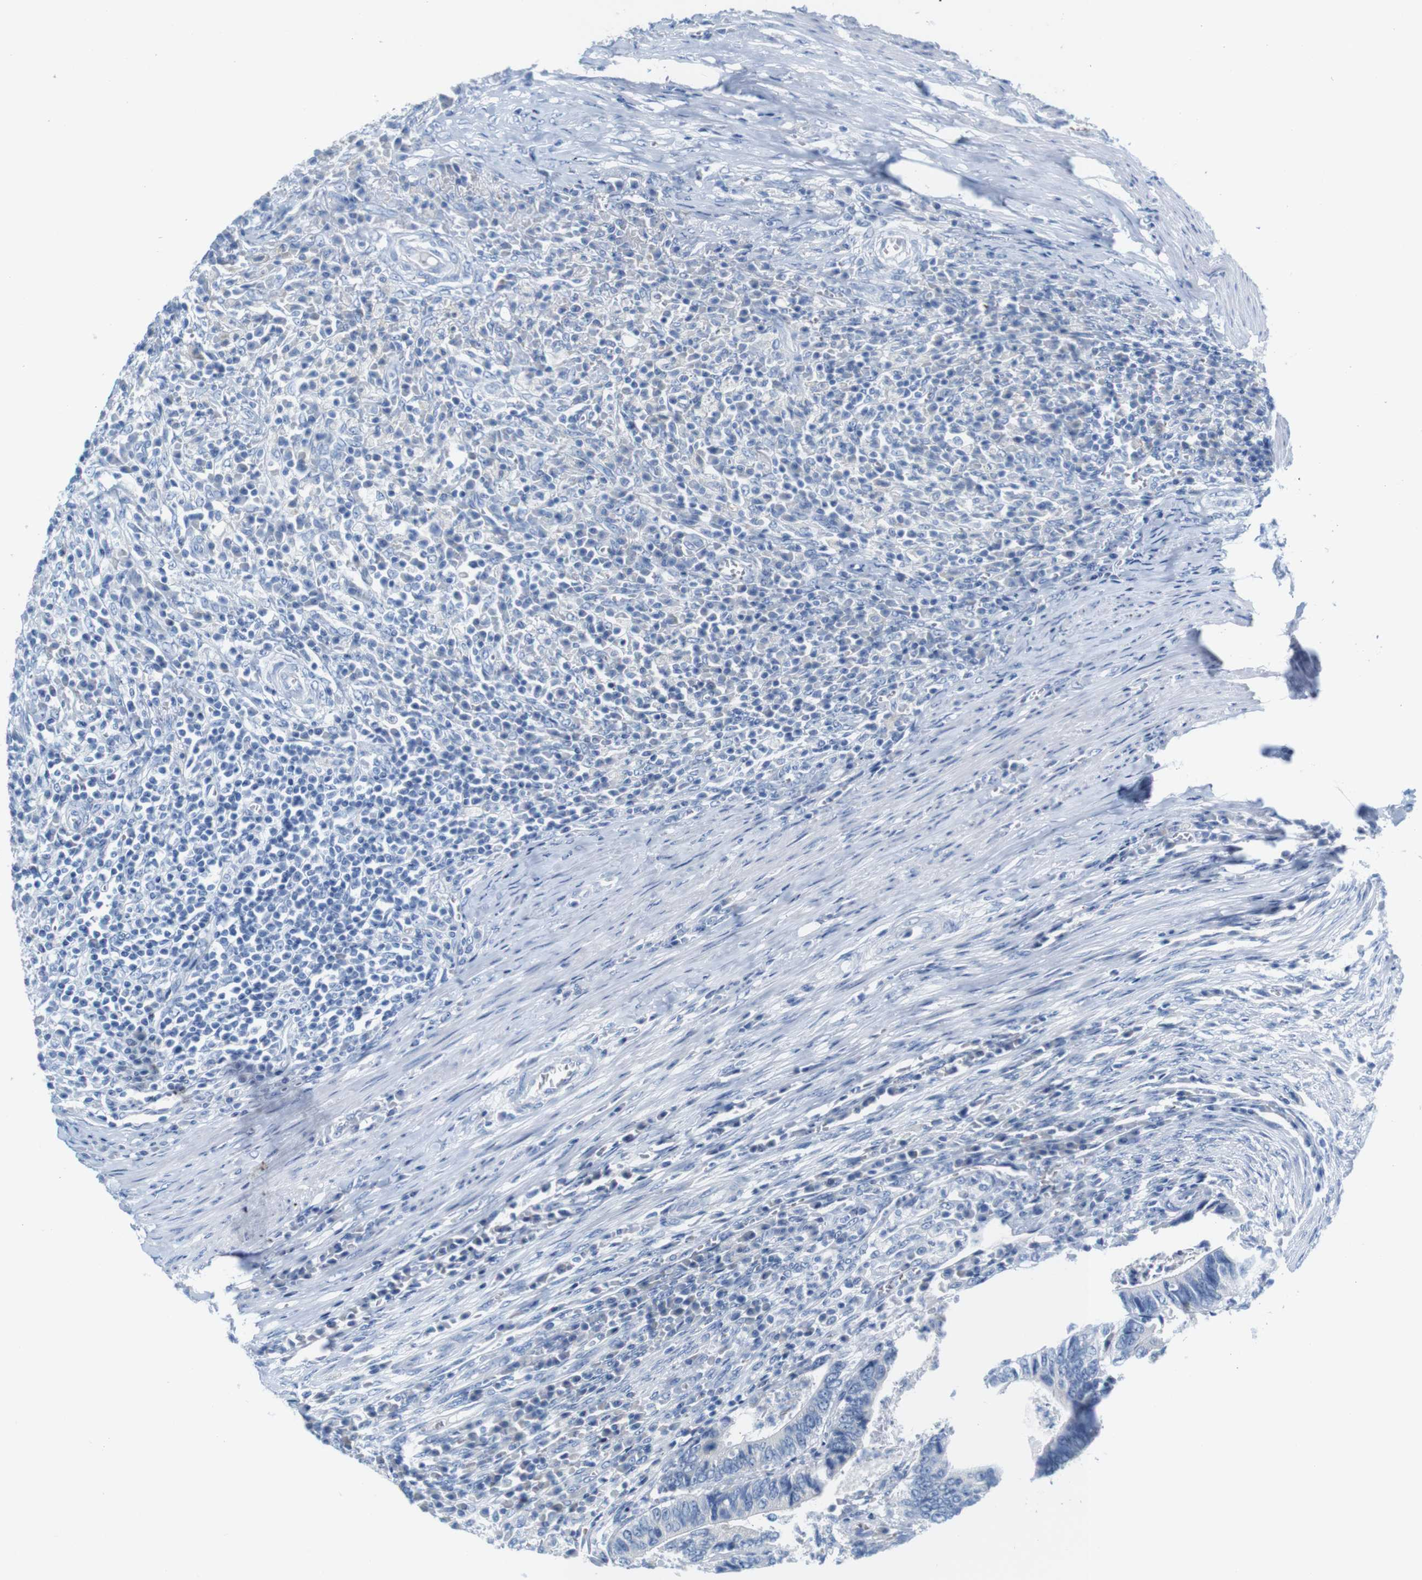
{"staining": {"intensity": "negative", "quantity": "none", "location": "none"}, "tissue": "colorectal cancer", "cell_type": "Tumor cells", "image_type": "cancer", "snomed": [{"axis": "morphology", "description": "Adenocarcinoma, NOS"}, {"axis": "topography", "description": "Colon"}], "caption": "High magnification brightfield microscopy of adenocarcinoma (colorectal) stained with DAB (brown) and counterstained with hematoxylin (blue): tumor cells show no significant staining. Brightfield microscopy of IHC stained with DAB (brown) and hematoxylin (blue), captured at high magnification.", "gene": "IGSF8", "patient": {"sex": "male", "age": 72}}